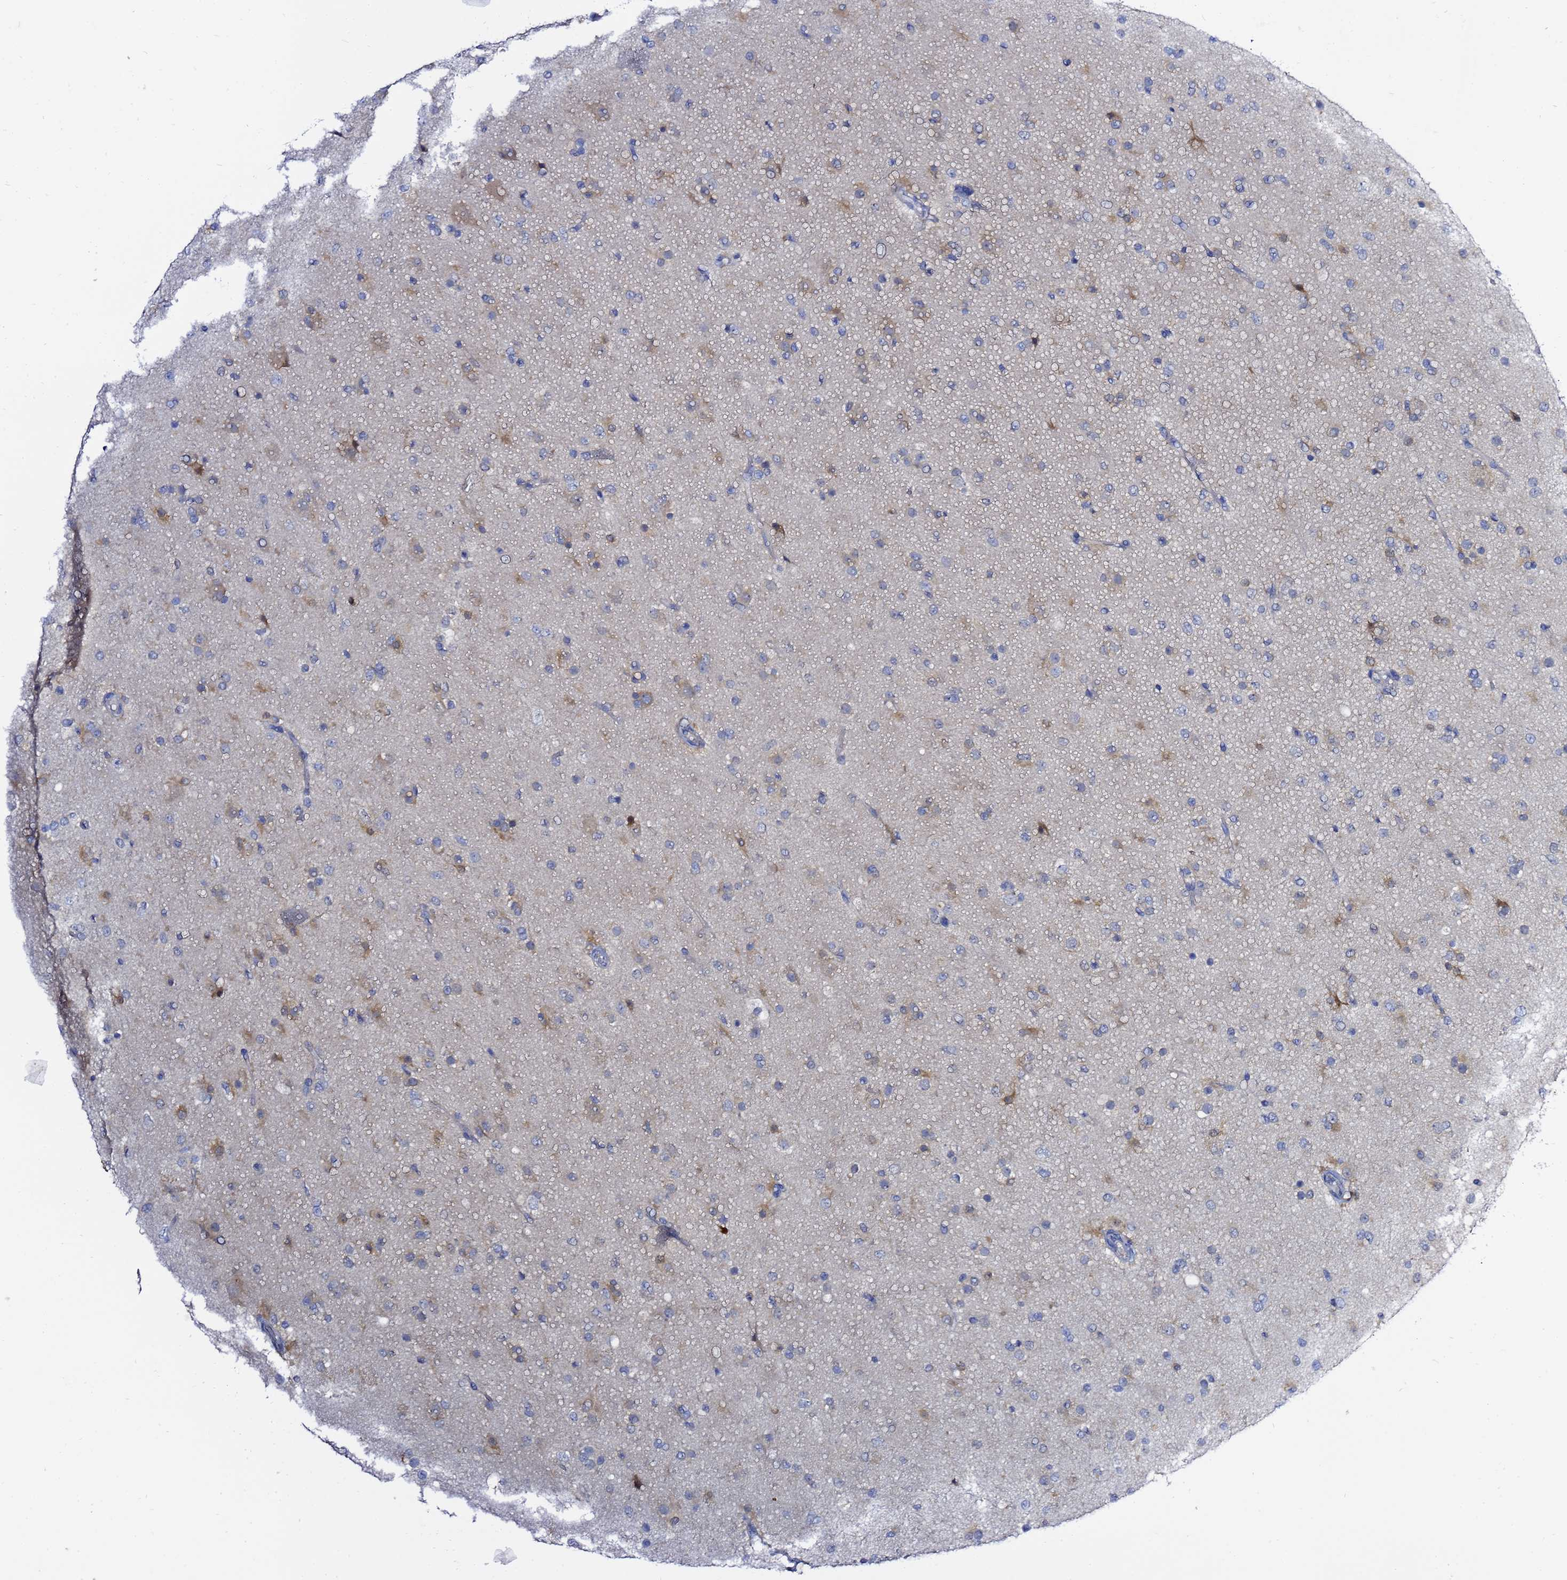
{"staining": {"intensity": "negative", "quantity": "none", "location": "none"}, "tissue": "glioma", "cell_type": "Tumor cells", "image_type": "cancer", "snomed": [{"axis": "morphology", "description": "Glioma, malignant, Low grade"}, {"axis": "topography", "description": "Brain"}], "caption": "High power microscopy micrograph of an IHC photomicrograph of malignant glioma (low-grade), revealing no significant expression in tumor cells.", "gene": "LENG1", "patient": {"sex": "male", "age": 65}}